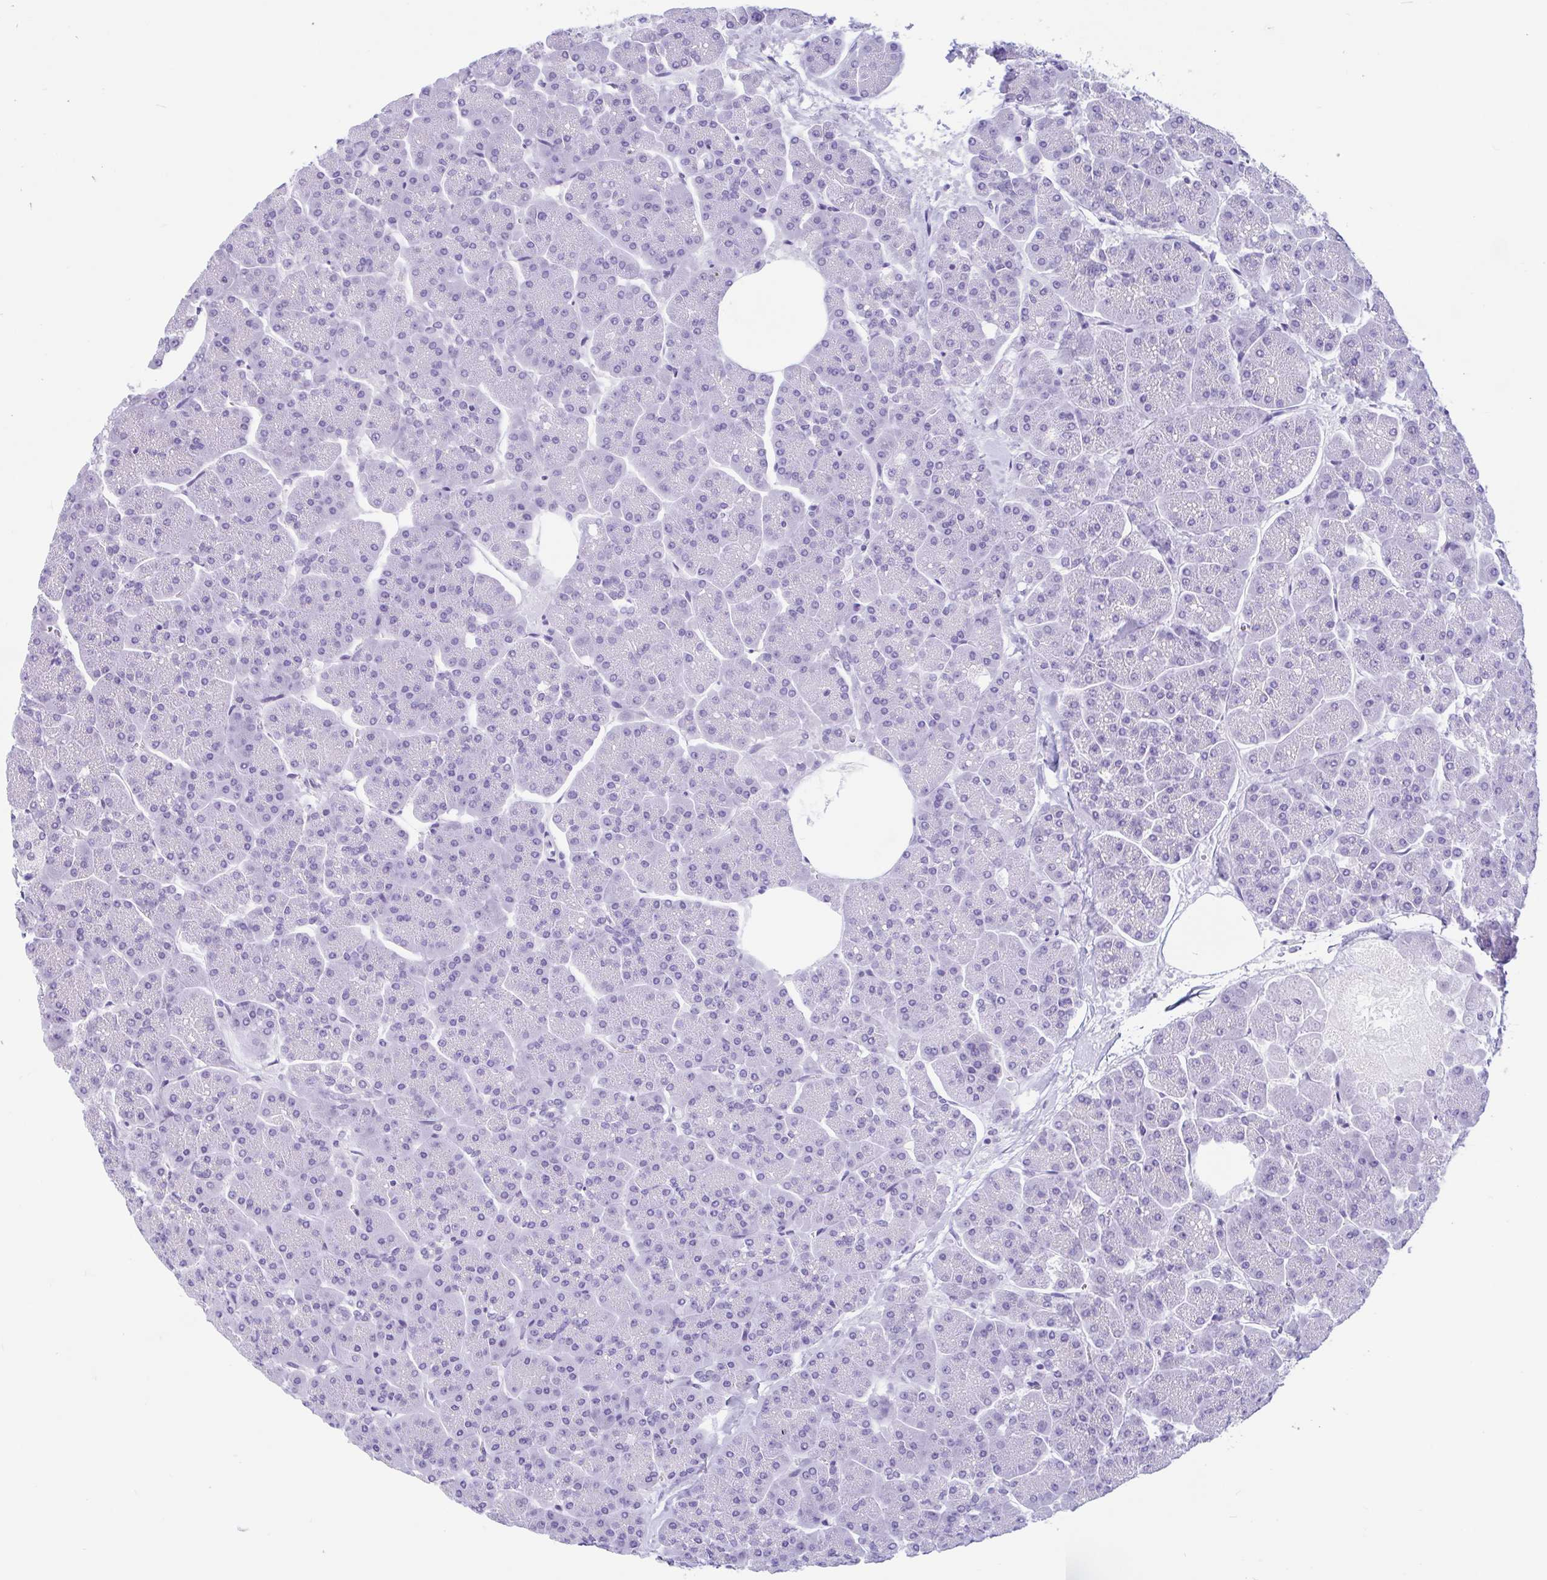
{"staining": {"intensity": "negative", "quantity": "none", "location": "none"}, "tissue": "pancreas", "cell_type": "Exocrine glandular cells", "image_type": "normal", "snomed": [{"axis": "morphology", "description": "Normal tissue, NOS"}, {"axis": "topography", "description": "Pancreas"}, {"axis": "topography", "description": "Peripheral nerve tissue"}], "caption": "A high-resolution photomicrograph shows IHC staining of unremarkable pancreas, which shows no significant expression in exocrine glandular cells. (Brightfield microscopy of DAB immunohistochemistry (IHC) at high magnification).", "gene": "ZNF319", "patient": {"sex": "male", "age": 54}}